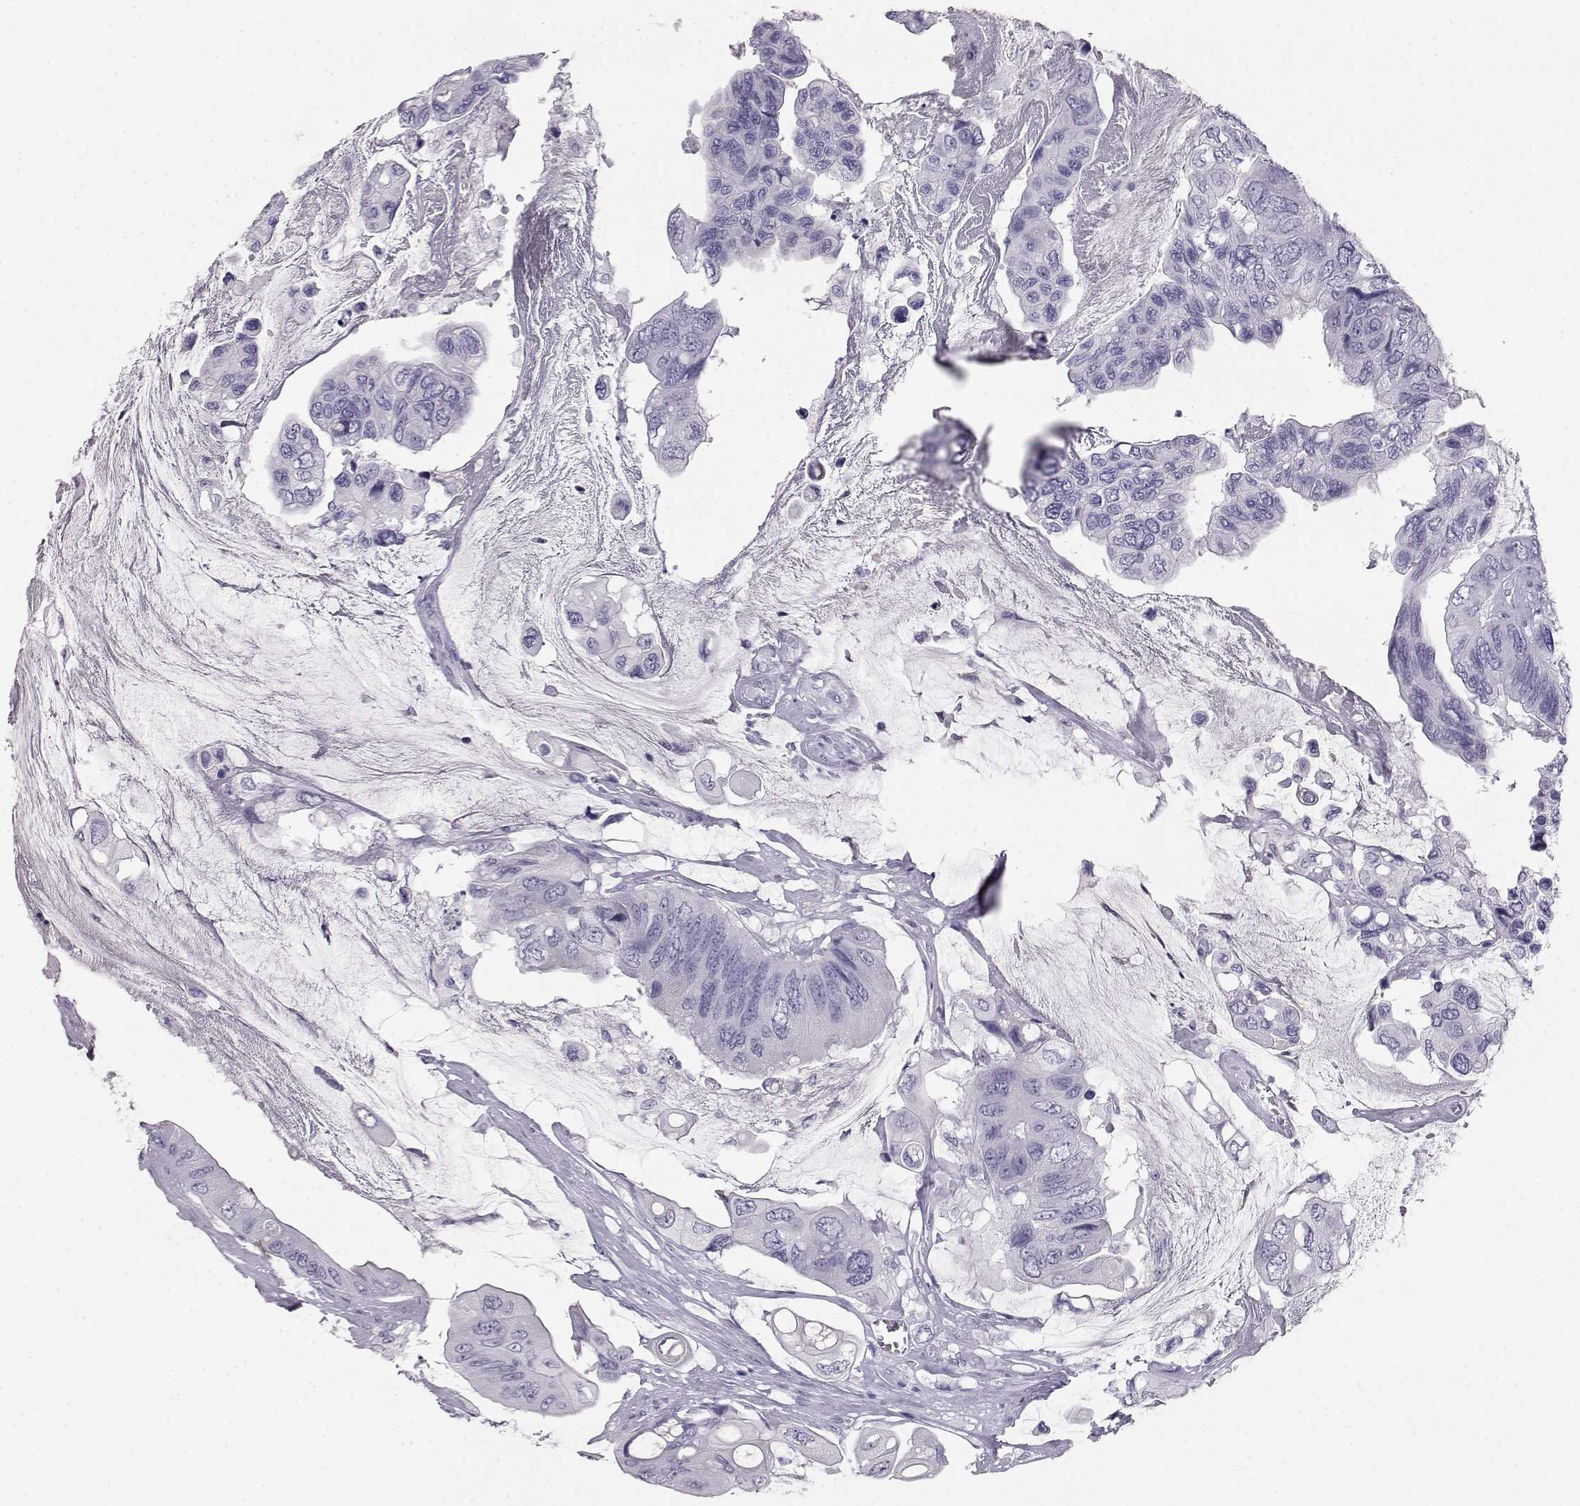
{"staining": {"intensity": "negative", "quantity": "none", "location": "none"}, "tissue": "colorectal cancer", "cell_type": "Tumor cells", "image_type": "cancer", "snomed": [{"axis": "morphology", "description": "Adenocarcinoma, NOS"}, {"axis": "topography", "description": "Rectum"}], "caption": "Histopathology image shows no significant protein positivity in tumor cells of colorectal cancer (adenocarcinoma).", "gene": "ITLN2", "patient": {"sex": "male", "age": 63}}